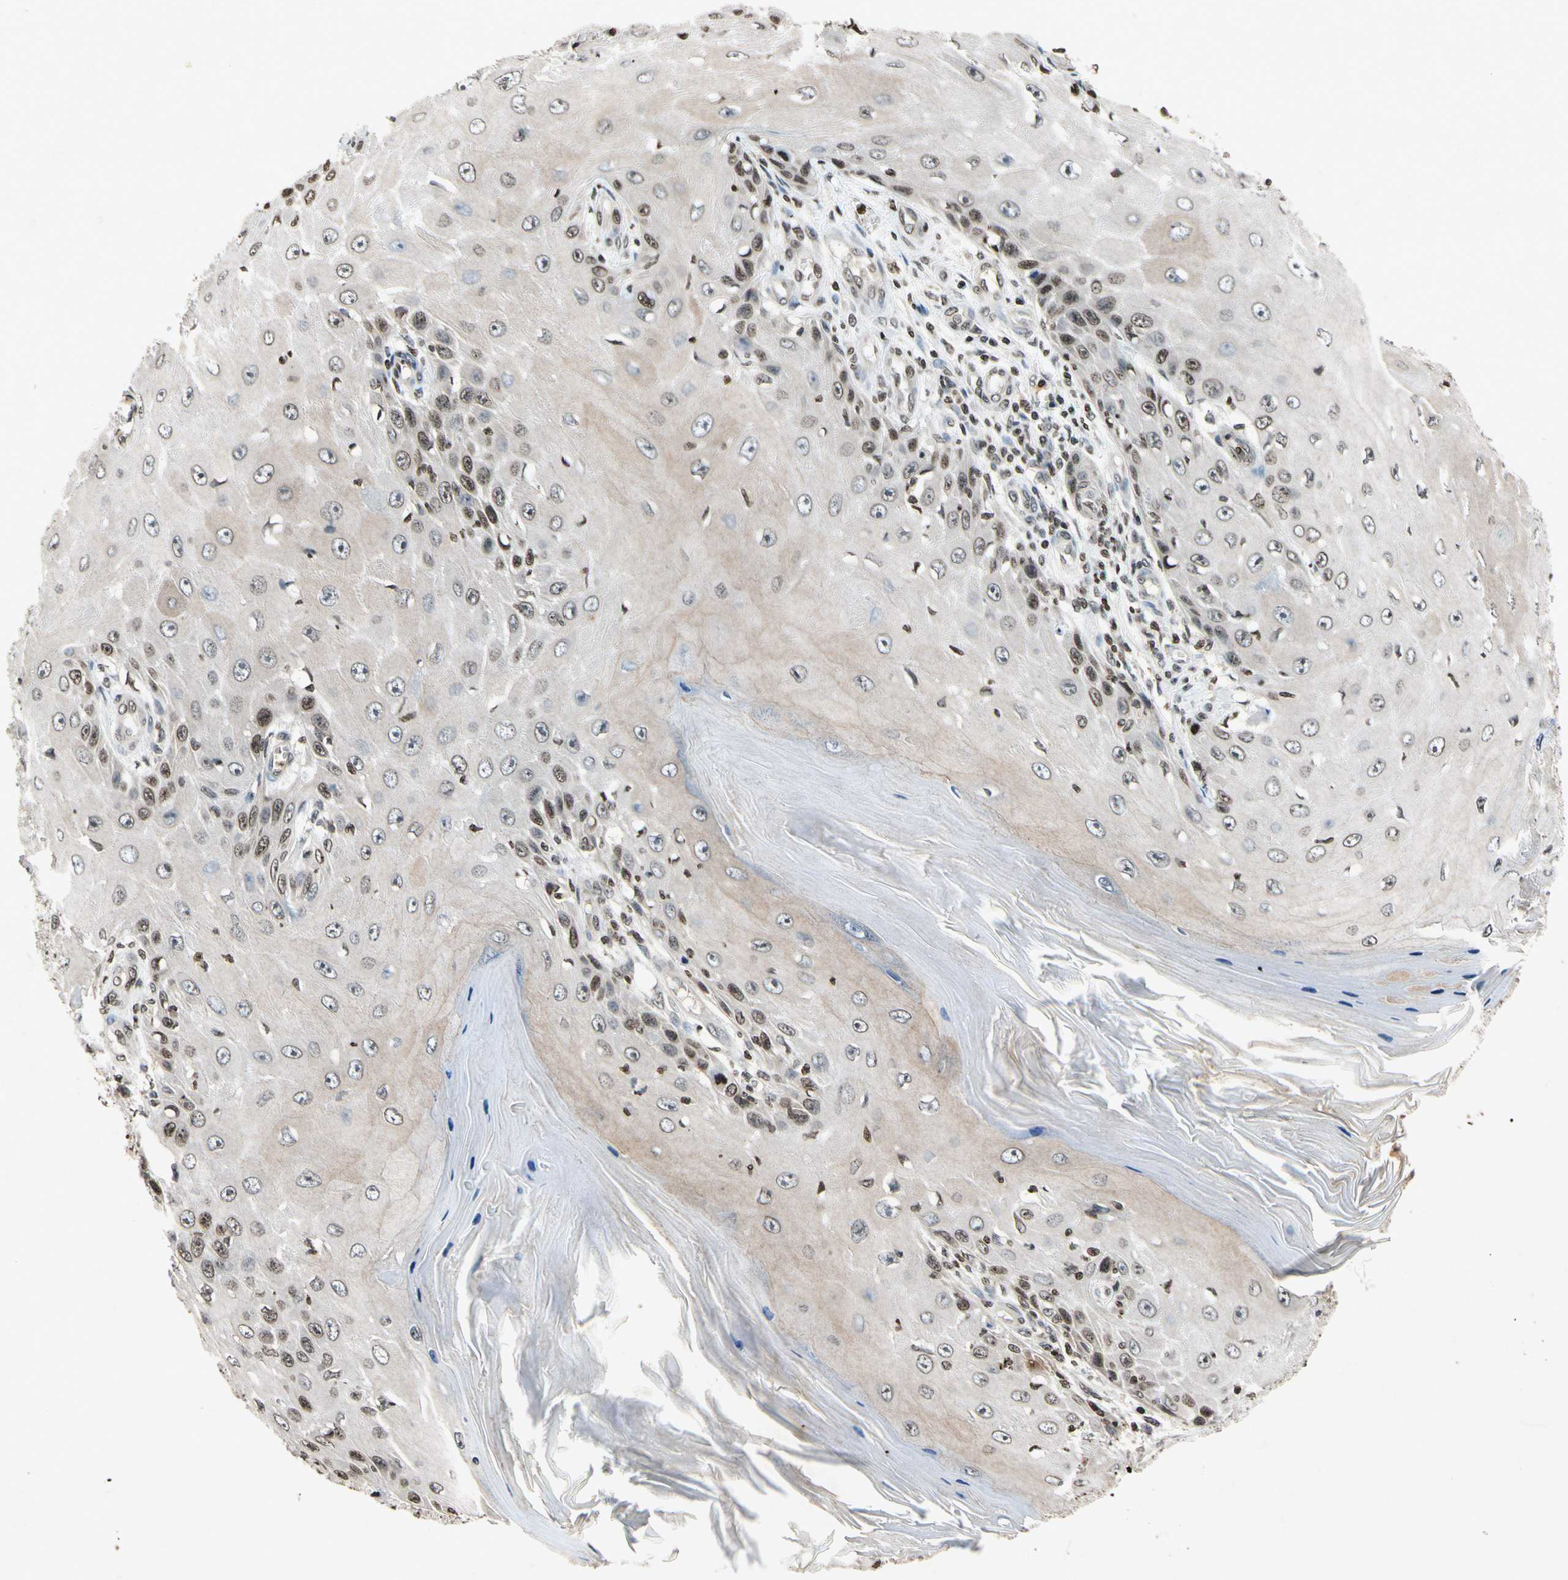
{"staining": {"intensity": "weak", "quantity": "<25%", "location": "nuclear"}, "tissue": "skin cancer", "cell_type": "Tumor cells", "image_type": "cancer", "snomed": [{"axis": "morphology", "description": "Squamous cell carcinoma, NOS"}, {"axis": "topography", "description": "Skin"}], "caption": "High magnification brightfield microscopy of skin squamous cell carcinoma stained with DAB (brown) and counterstained with hematoxylin (blue): tumor cells show no significant expression. (Stains: DAB immunohistochemistry with hematoxylin counter stain, Microscopy: brightfield microscopy at high magnification).", "gene": "HOXB3", "patient": {"sex": "female", "age": 73}}